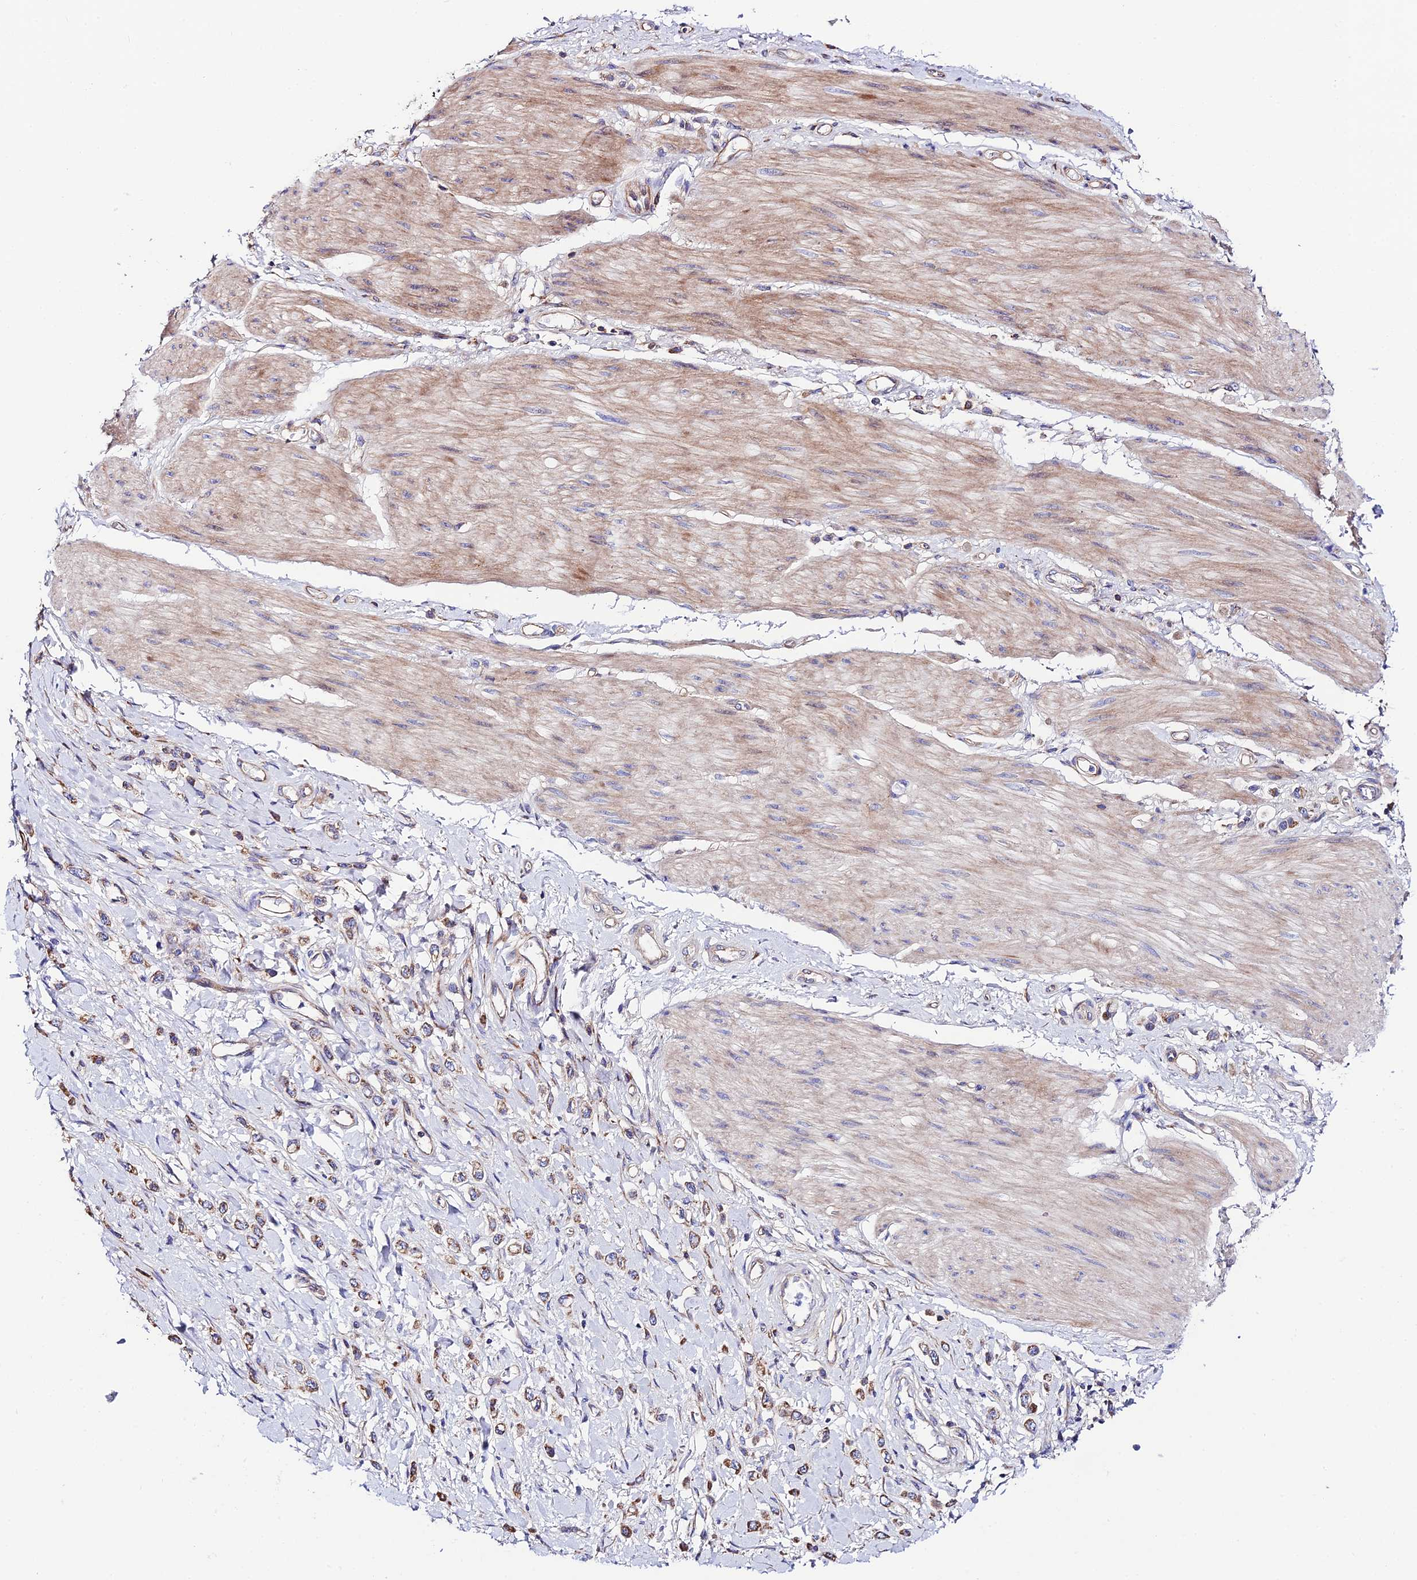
{"staining": {"intensity": "weak", "quantity": "25%-75%", "location": "cytoplasmic/membranous"}, "tissue": "stomach cancer", "cell_type": "Tumor cells", "image_type": "cancer", "snomed": [{"axis": "morphology", "description": "Adenocarcinoma, NOS"}, {"axis": "topography", "description": "Stomach"}], "caption": "This photomicrograph demonstrates immunohistochemistry staining of adenocarcinoma (stomach), with low weak cytoplasmic/membranous expression in approximately 25%-75% of tumor cells.", "gene": "VPS13C", "patient": {"sex": "female", "age": 65}}